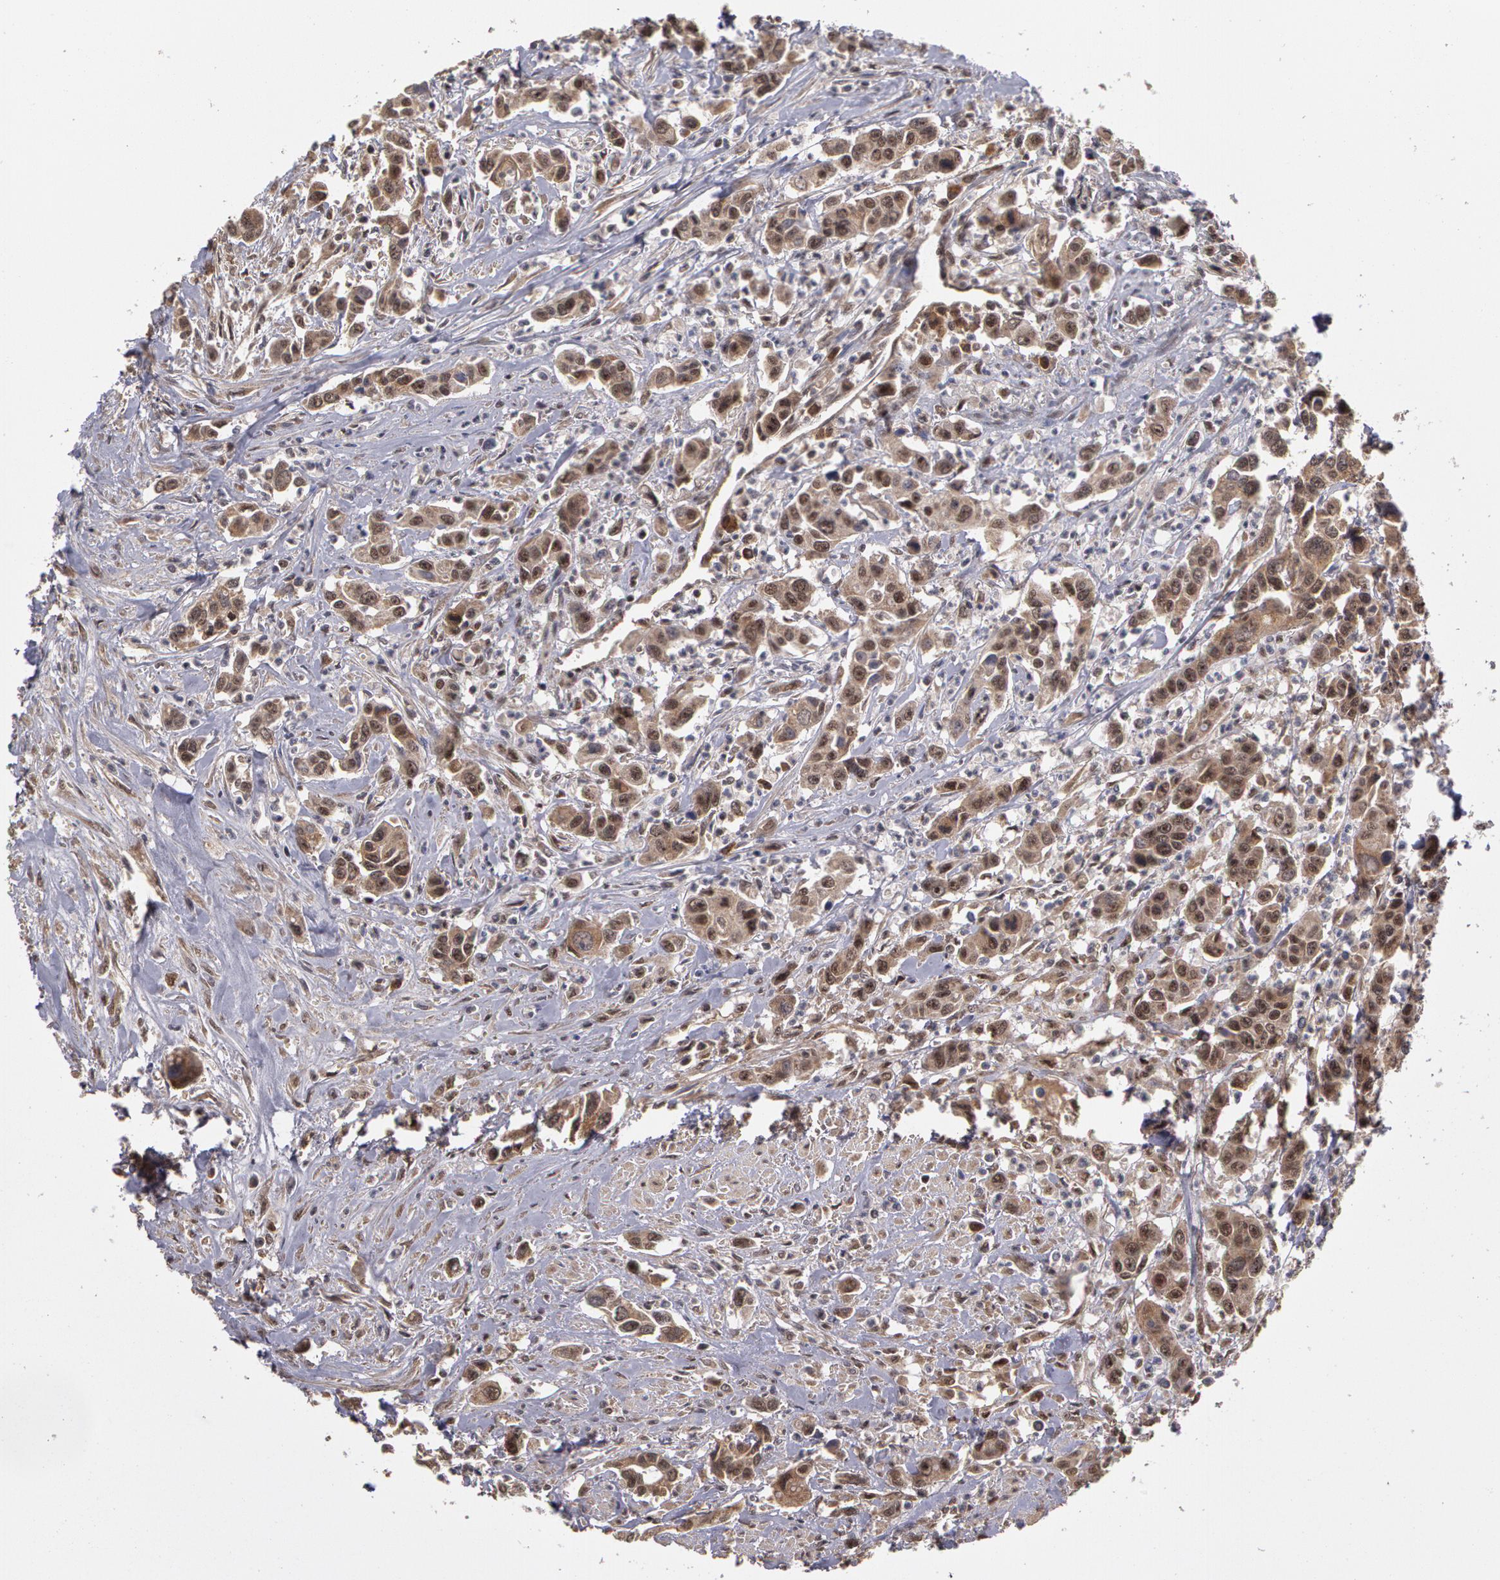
{"staining": {"intensity": "strong", "quantity": ">75%", "location": "cytoplasmic/membranous,nuclear"}, "tissue": "urothelial cancer", "cell_type": "Tumor cells", "image_type": "cancer", "snomed": [{"axis": "morphology", "description": "Urothelial carcinoma, High grade"}, {"axis": "topography", "description": "Urinary bladder"}], "caption": "Urothelial cancer stained for a protein (brown) displays strong cytoplasmic/membranous and nuclear positive staining in about >75% of tumor cells.", "gene": "GLIS1", "patient": {"sex": "male", "age": 86}}